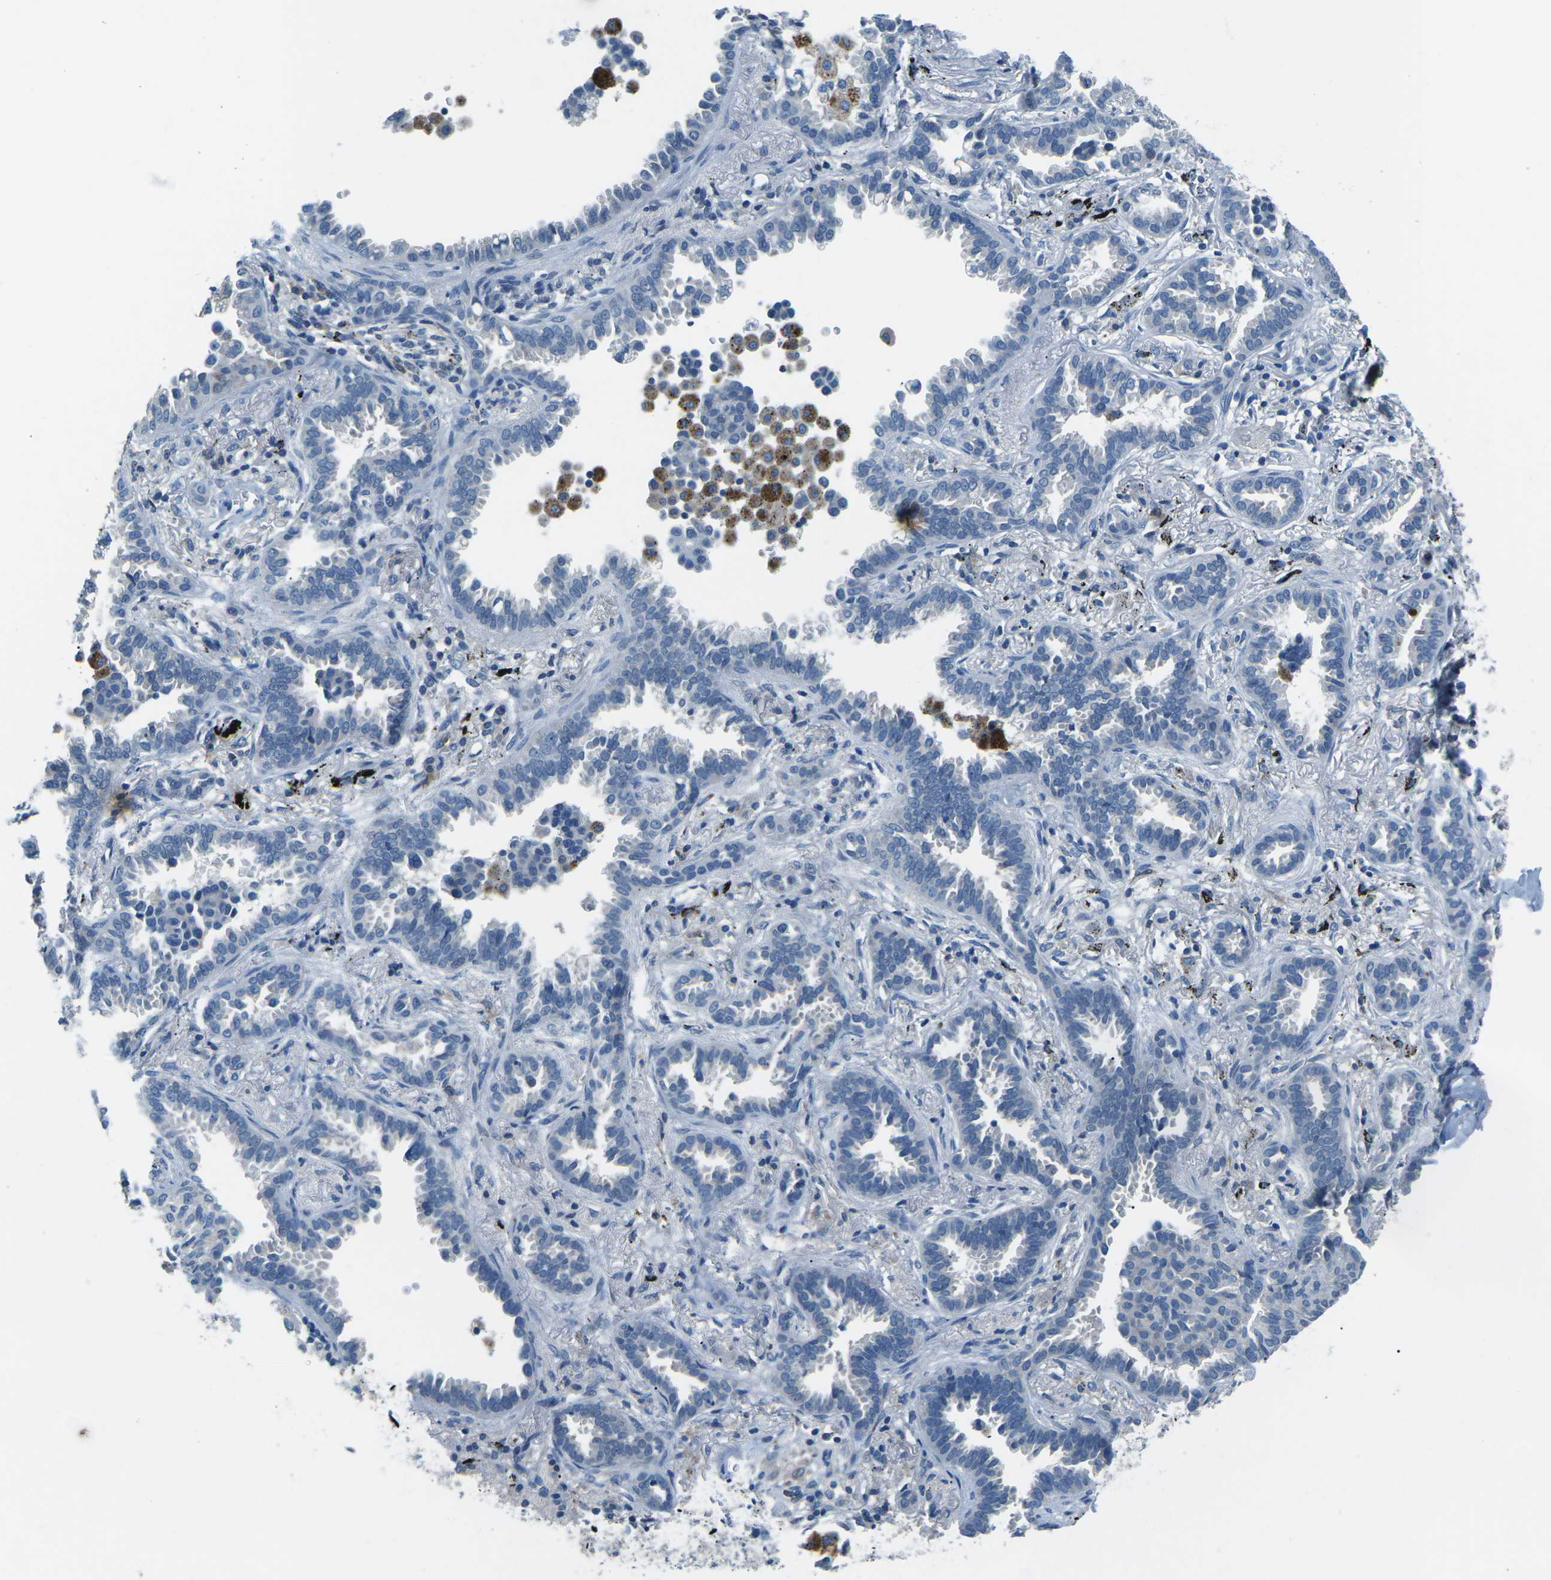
{"staining": {"intensity": "negative", "quantity": "none", "location": "none"}, "tissue": "lung cancer", "cell_type": "Tumor cells", "image_type": "cancer", "snomed": [{"axis": "morphology", "description": "Normal tissue, NOS"}, {"axis": "morphology", "description": "Adenocarcinoma, NOS"}, {"axis": "topography", "description": "Lung"}], "caption": "A micrograph of human lung cancer (adenocarcinoma) is negative for staining in tumor cells.", "gene": "CD1D", "patient": {"sex": "male", "age": 59}}